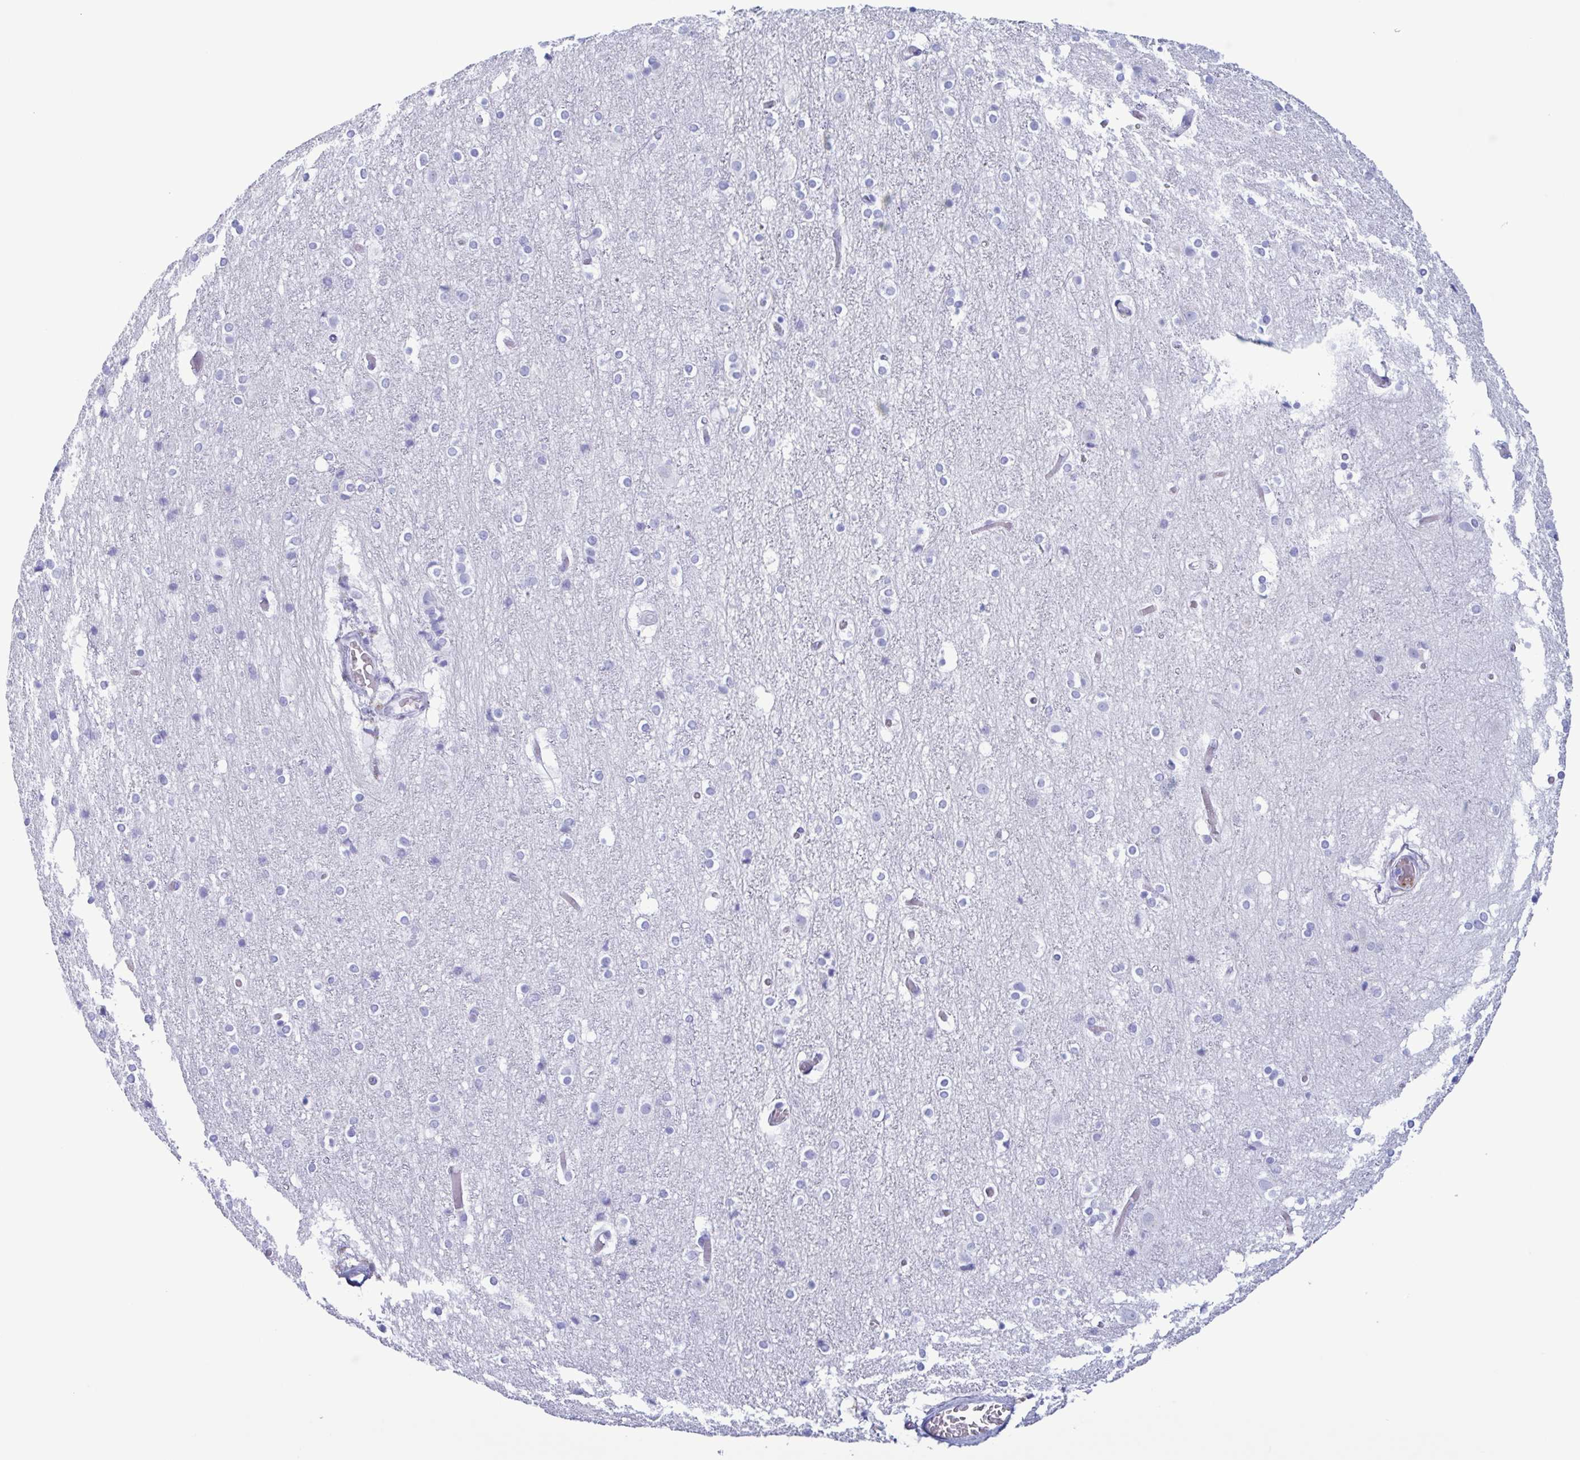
{"staining": {"intensity": "negative", "quantity": "none", "location": "none"}, "tissue": "cerebral cortex", "cell_type": "Endothelial cells", "image_type": "normal", "snomed": [{"axis": "morphology", "description": "Normal tissue, NOS"}, {"axis": "topography", "description": "Cerebral cortex"}], "caption": "Immunohistochemistry micrograph of normal cerebral cortex: cerebral cortex stained with DAB (3,3'-diaminobenzidine) demonstrates no significant protein positivity in endothelial cells.", "gene": "LTF", "patient": {"sex": "female", "age": 52}}